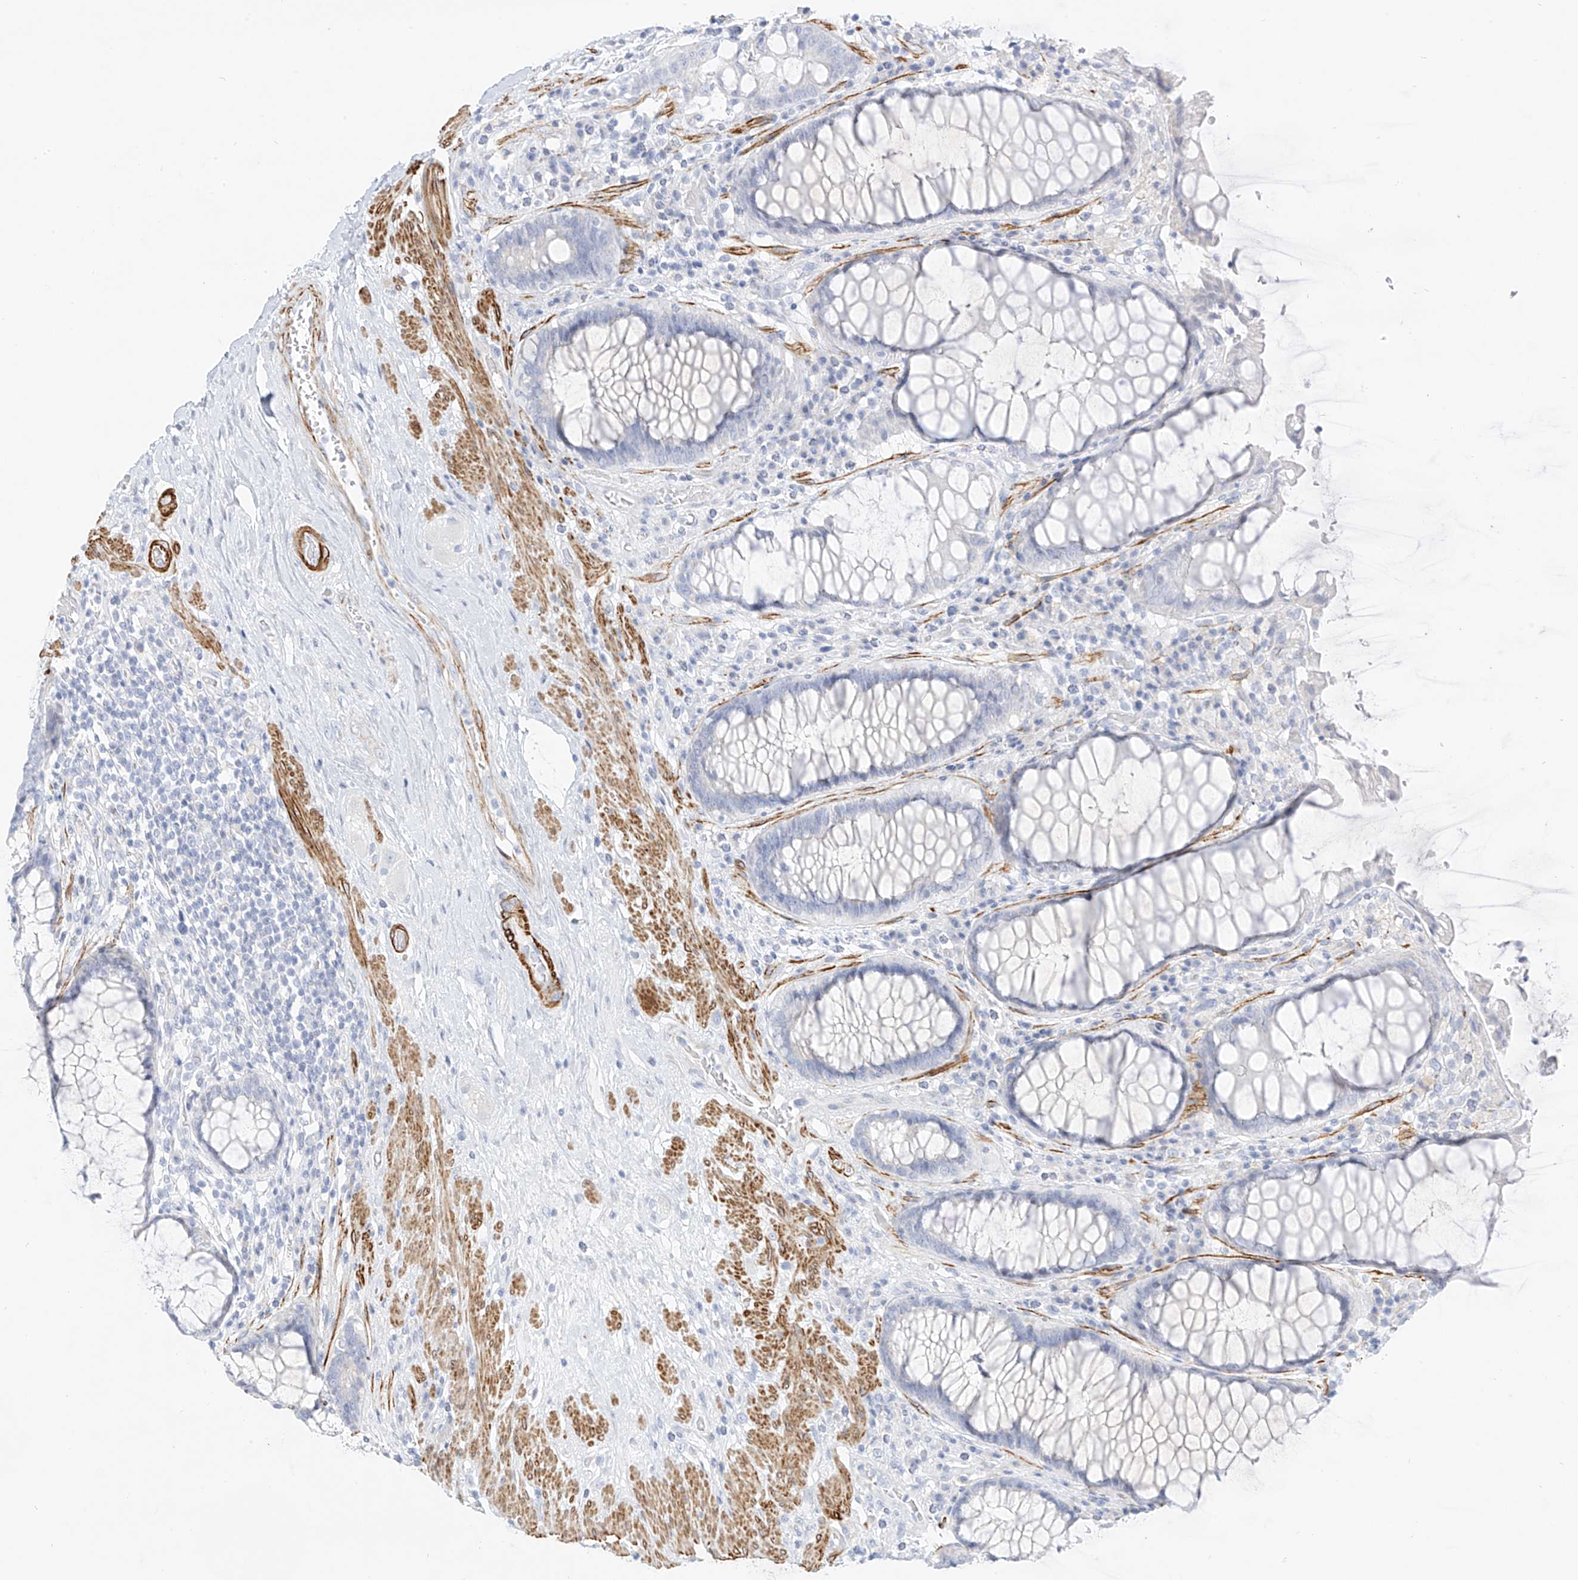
{"staining": {"intensity": "negative", "quantity": "none", "location": "none"}, "tissue": "rectum", "cell_type": "Glandular cells", "image_type": "normal", "snomed": [{"axis": "morphology", "description": "Normal tissue, NOS"}, {"axis": "topography", "description": "Rectum"}], "caption": "IHC histopathology image of benign rectum: human rectum stained with DAB shows no significant protein expression in glandular cells.", "gene": "ST3GAL5", "patient": {"sex": "male", "age": 64}}